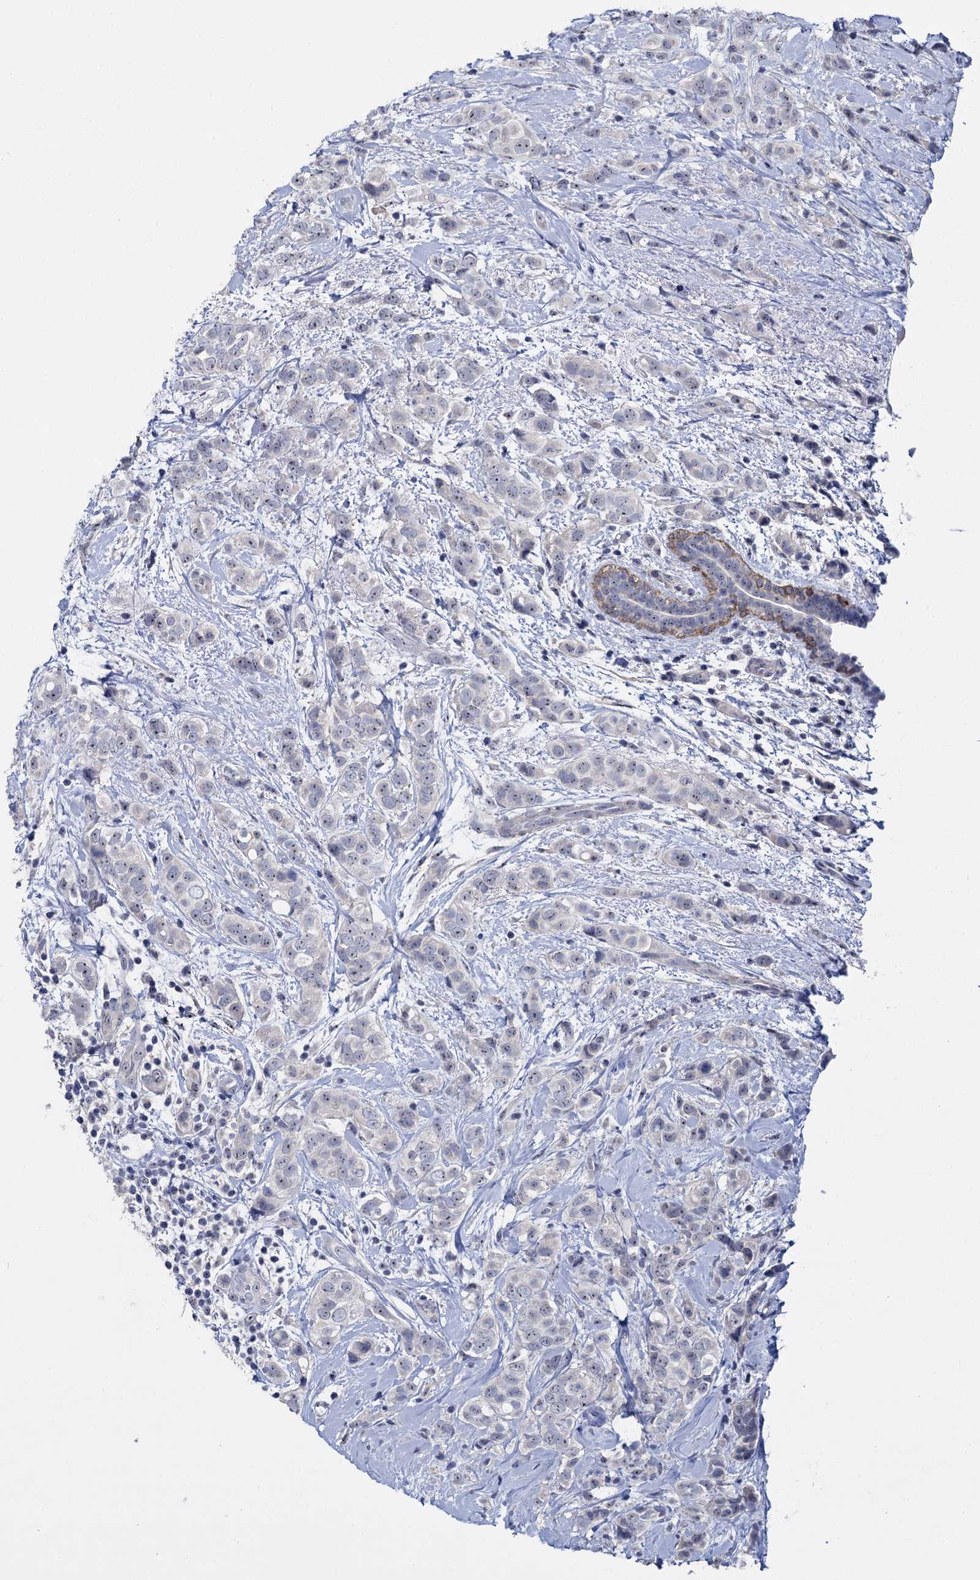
{"staining": {"intensity": "negative", "quantity": "none", "location": "none"}, "tissue": "breast cancer", "cell_type": "Tumor cells", "image_type": "cancer", "snomed": [{"axis": "morphology", "description": "Lobular carcinoma"}, {"axis": "topography", "description": "Breast"}], "caption": "Breast cancer (lobular carcinoma) was stained to show a protein in brown. There is no significant expression in tumor cells.", "gene": "SFN", "patient": {"sex": "female", "age": 51}}